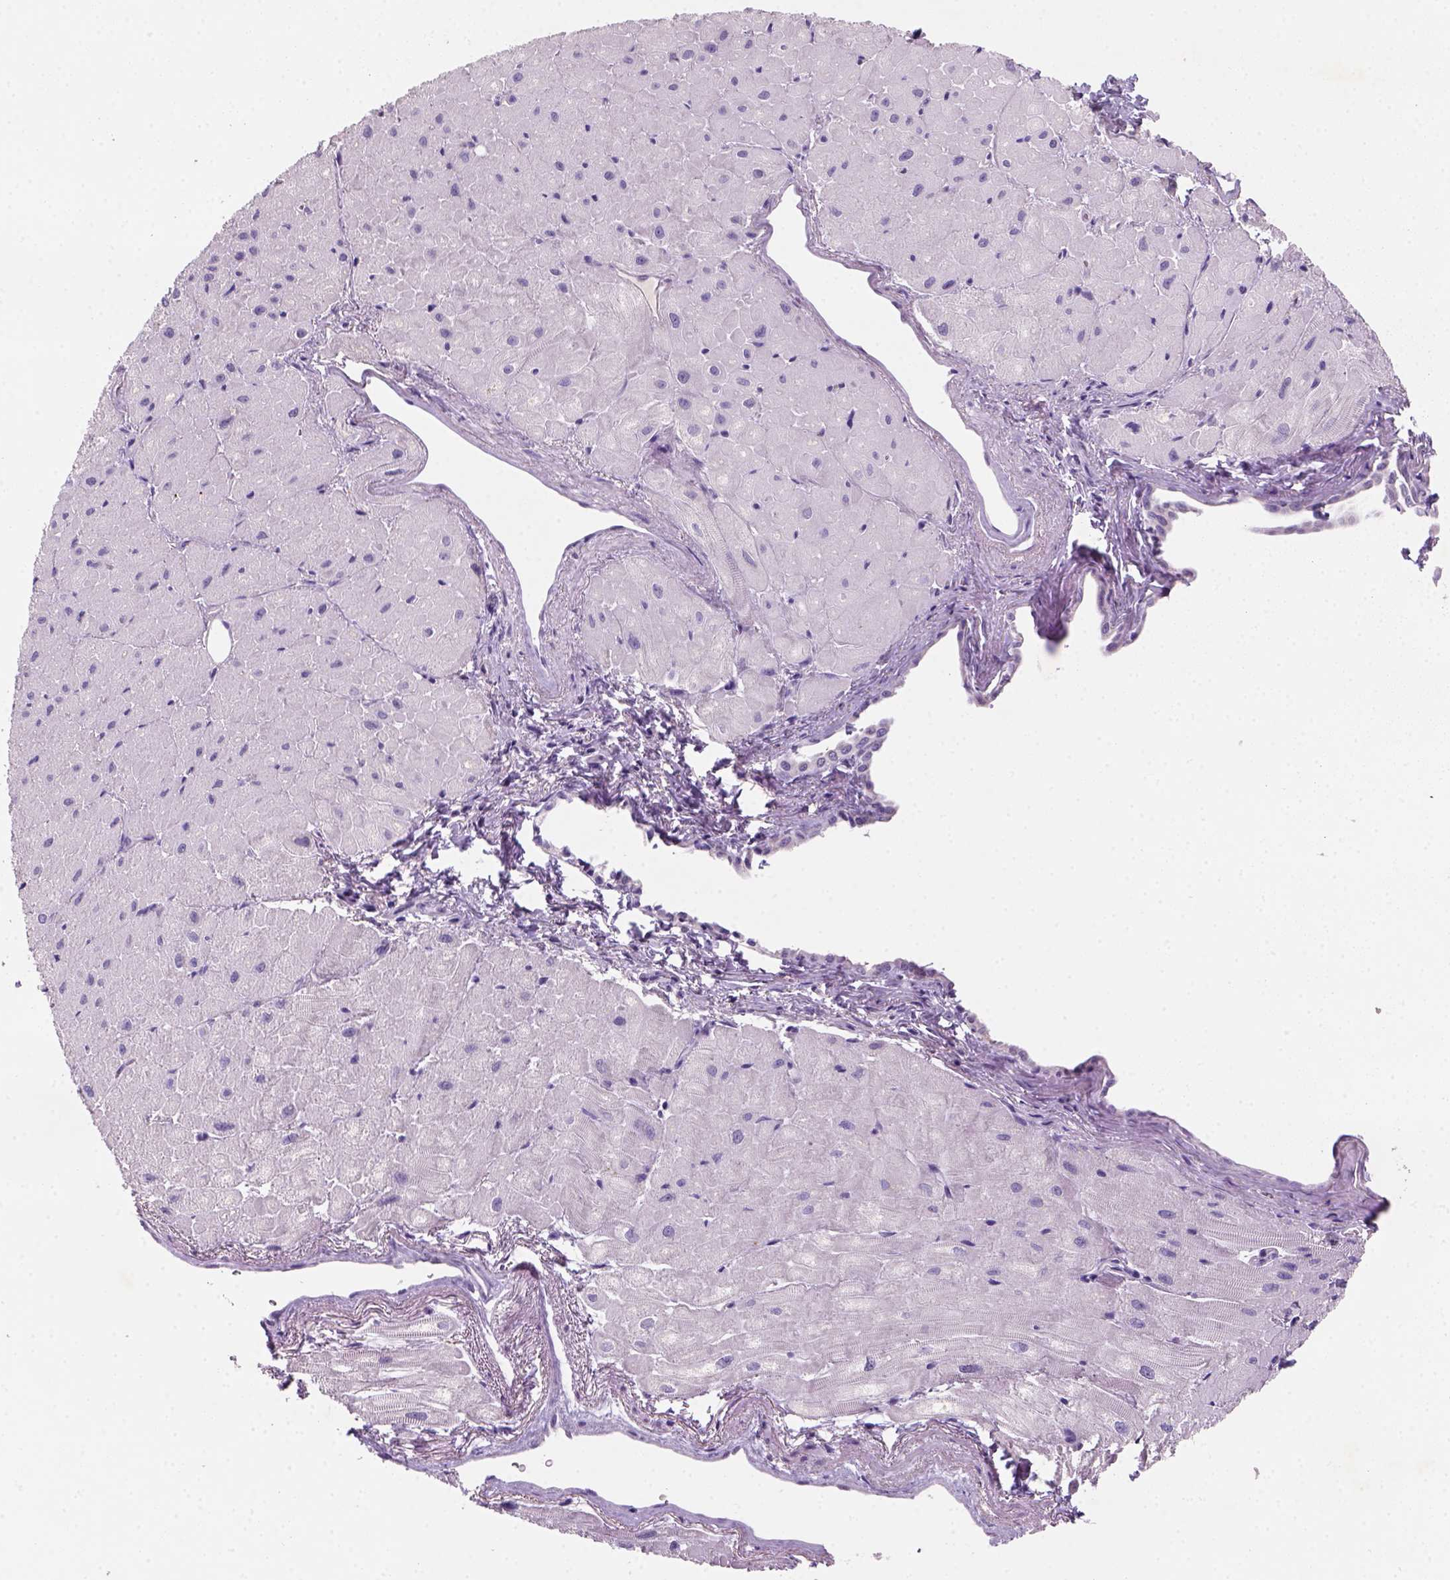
{"staining": {"intensity": "negative", "quantity": "none", "location": "none"}, "tissue": "heart muscle", "cell_type": "Cardiomyocytes", "image_type": "normal", "snomed": [{"axis": "morphology", "description": "Normal tissue, NOS"}, {"axis": "topography", "description": "Heart"}], "caption": "Immunohistochemical staining of normal human heart muscle displays no significant expression in cardiomyocytes.", "gene": "ZMAT4", "patient": {"sex": "male", "age": 62}}